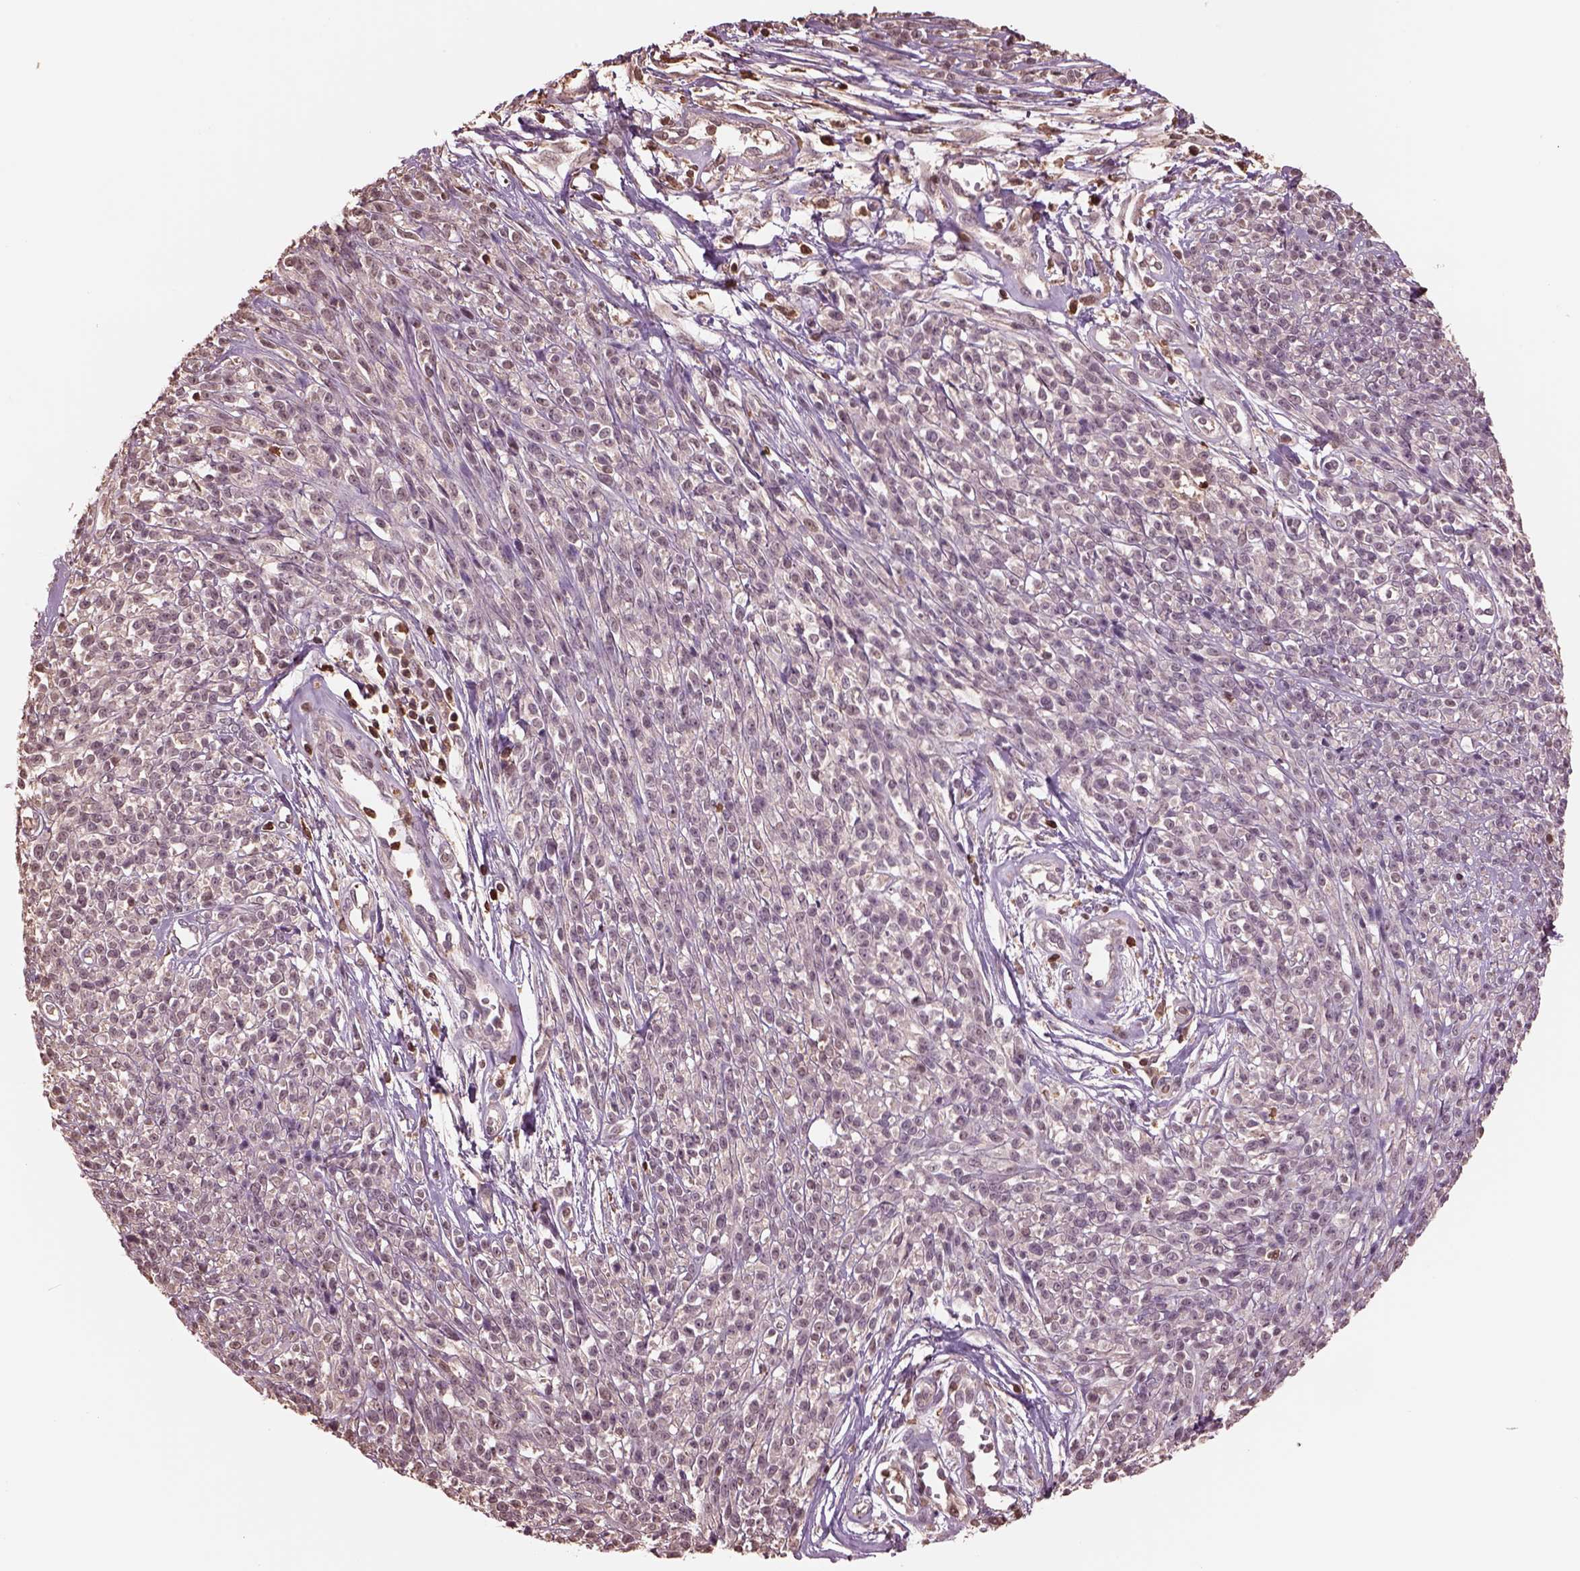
{"staining": {"intensity": "weak", "quantity": "25%-75%", "location": "cytoplasmic/membranous"}, "tissue": "melanoma", "cell_type": "Tumor cells", "image_type": "cancer", "snomed": [{"axis": "morphology", "description": "Malignant melanoma, NOS"}, {"axis": "topography", "description": "Skin"}, {"axis": "topography", "description": "Skin of trunk"}], "caption": "Melanoma stained with a brown dye shows weak cytoplasmic/membranous positive expression in about 25%-75% of tumor cells.", "gene": "IL31RA", "patient": {"sex": "male", "age": 74}}